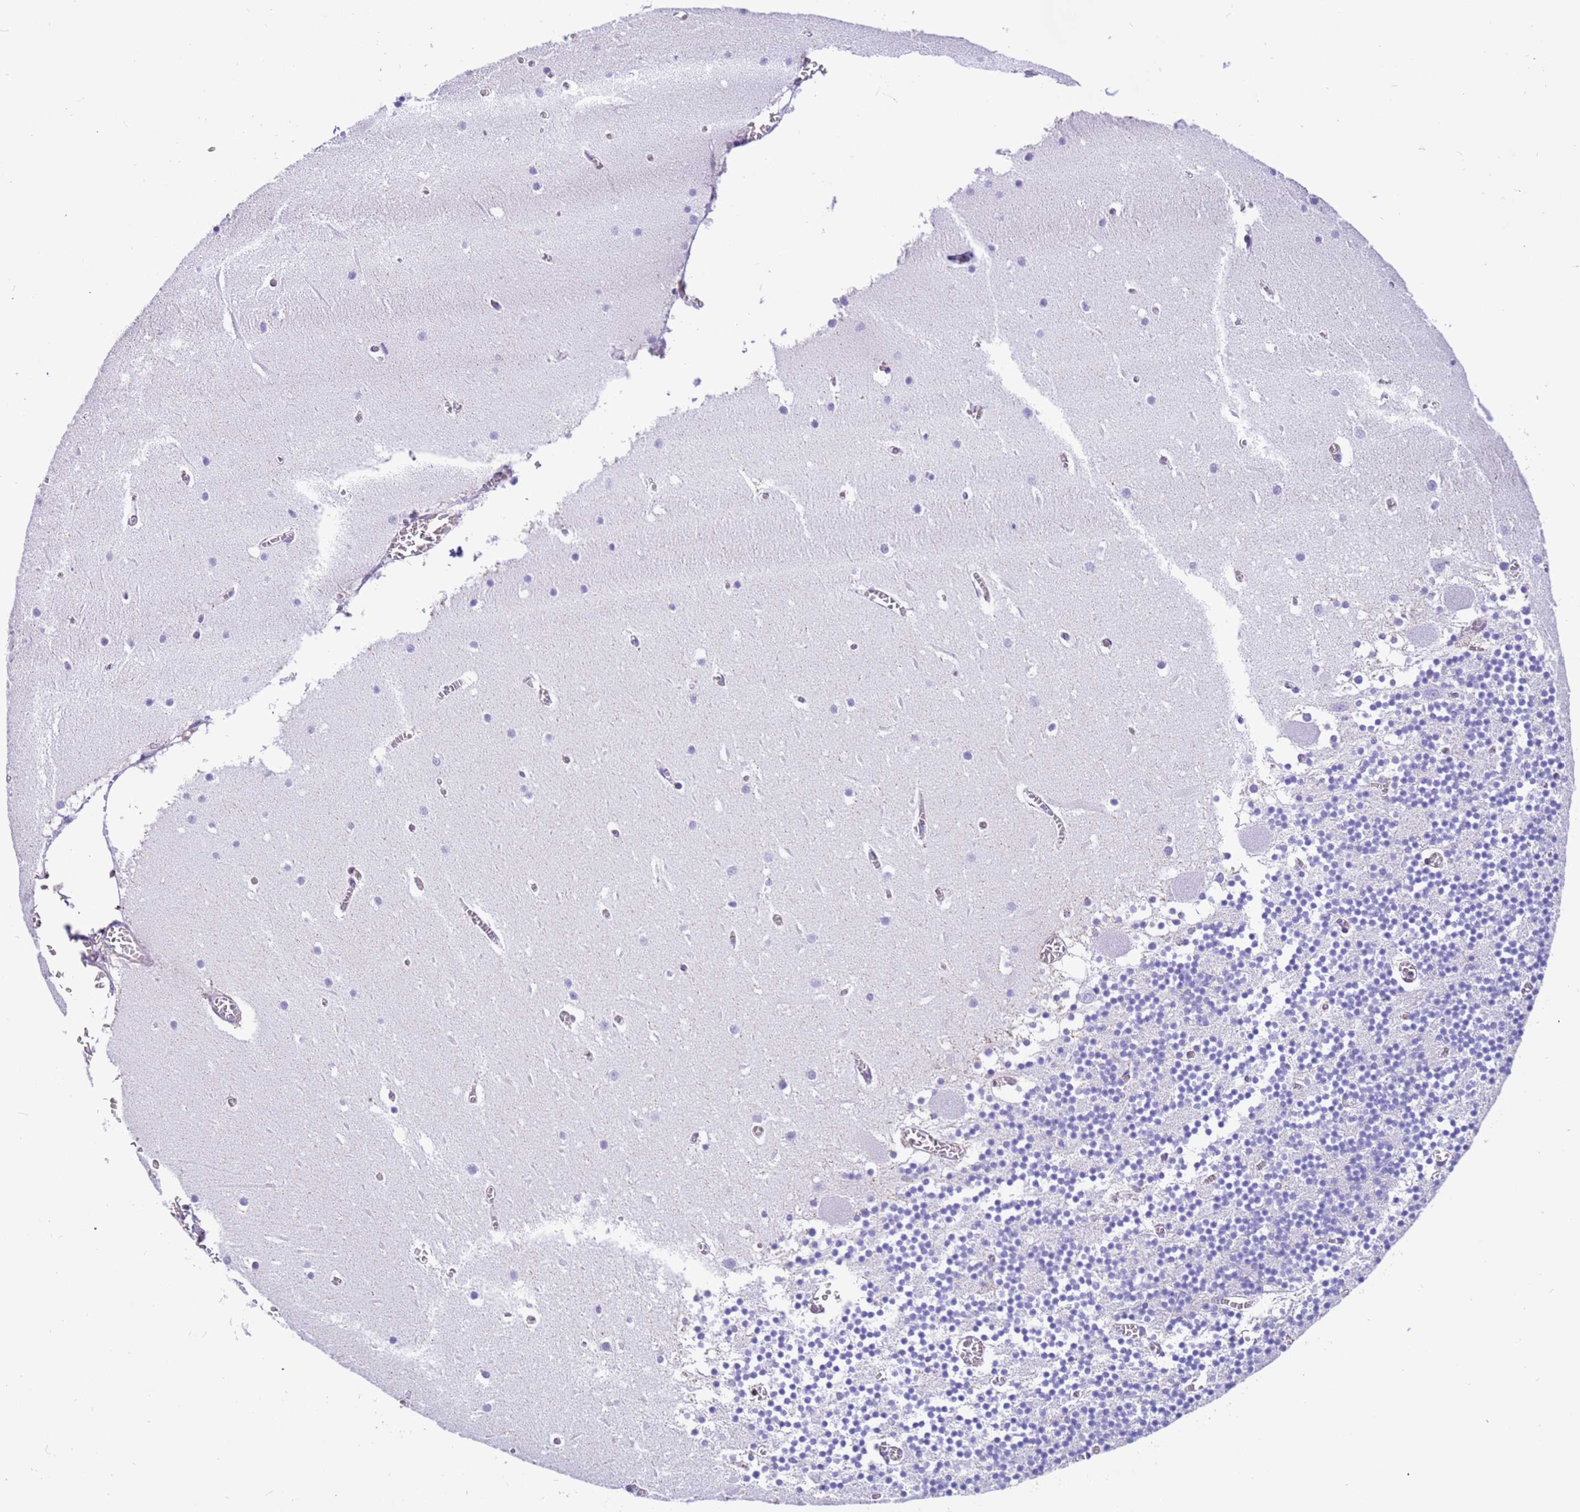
{"staining": {"intensity": "negative", "quantity": "none", "location": "none"}, "tissue": "cerebellum", "cell_type": "Cells in granular layer", "image_type": "normal", "snomed": [{"axis": "morphology", "description": "Normal tissue, NOS"}, {"axis": "topography", "description": "Cerebellum"}], "caption": "An image of cerebellum stained for a protein exhibits no brown staining in cells in granular layer.", "gene": "SUCLG2", "patient": {"sex": "female", "age": 28}}